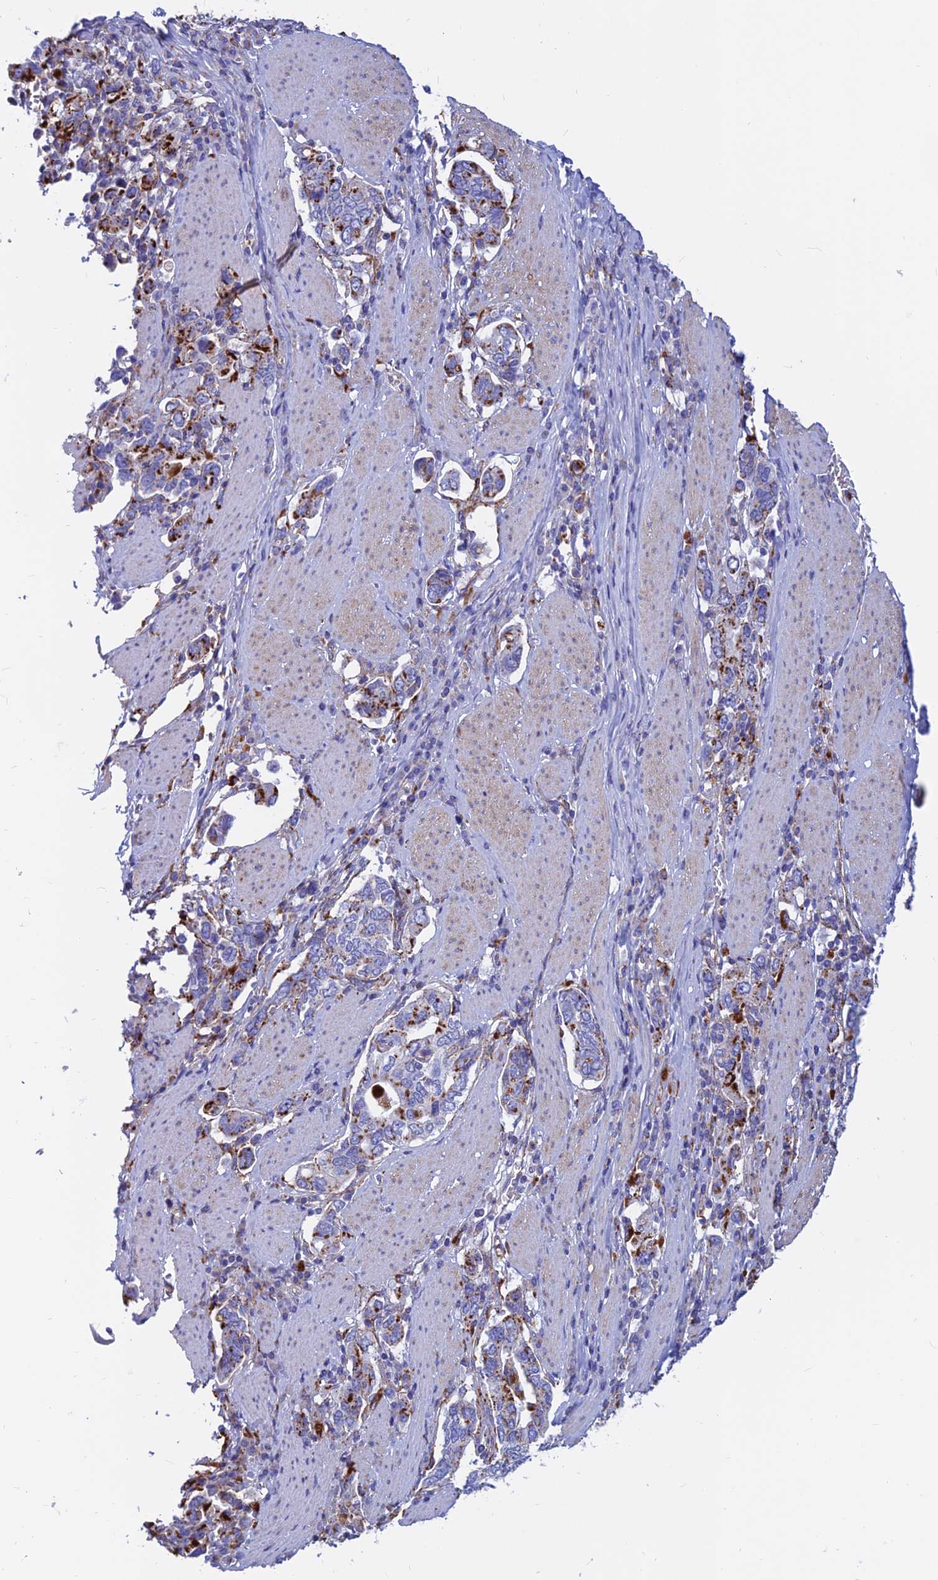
{"staining": {"intensity": "strong", "quantity": "25%-75%", "location": "cytoplasmic/membranous"}, "tissue": "stomach cancer", "cell_type": "Tumor cells", "image_type": "cancer", "snomed": [{"axis": "morphology", "description": "Adenocarcinoma, NOS"}, {"axis": "topography", "description": "Stomach, upper"}, {"axis": "topography", "description": "Stomach"}], "caption": "The histopathology image shows staining of stomach adenocarcinoma, revealing strong cytoplasmic/membranous protein positivity (brown color) within tumor cells.", "gene": "SPNS1", "patient": {"sex": "male", "age": 62}}